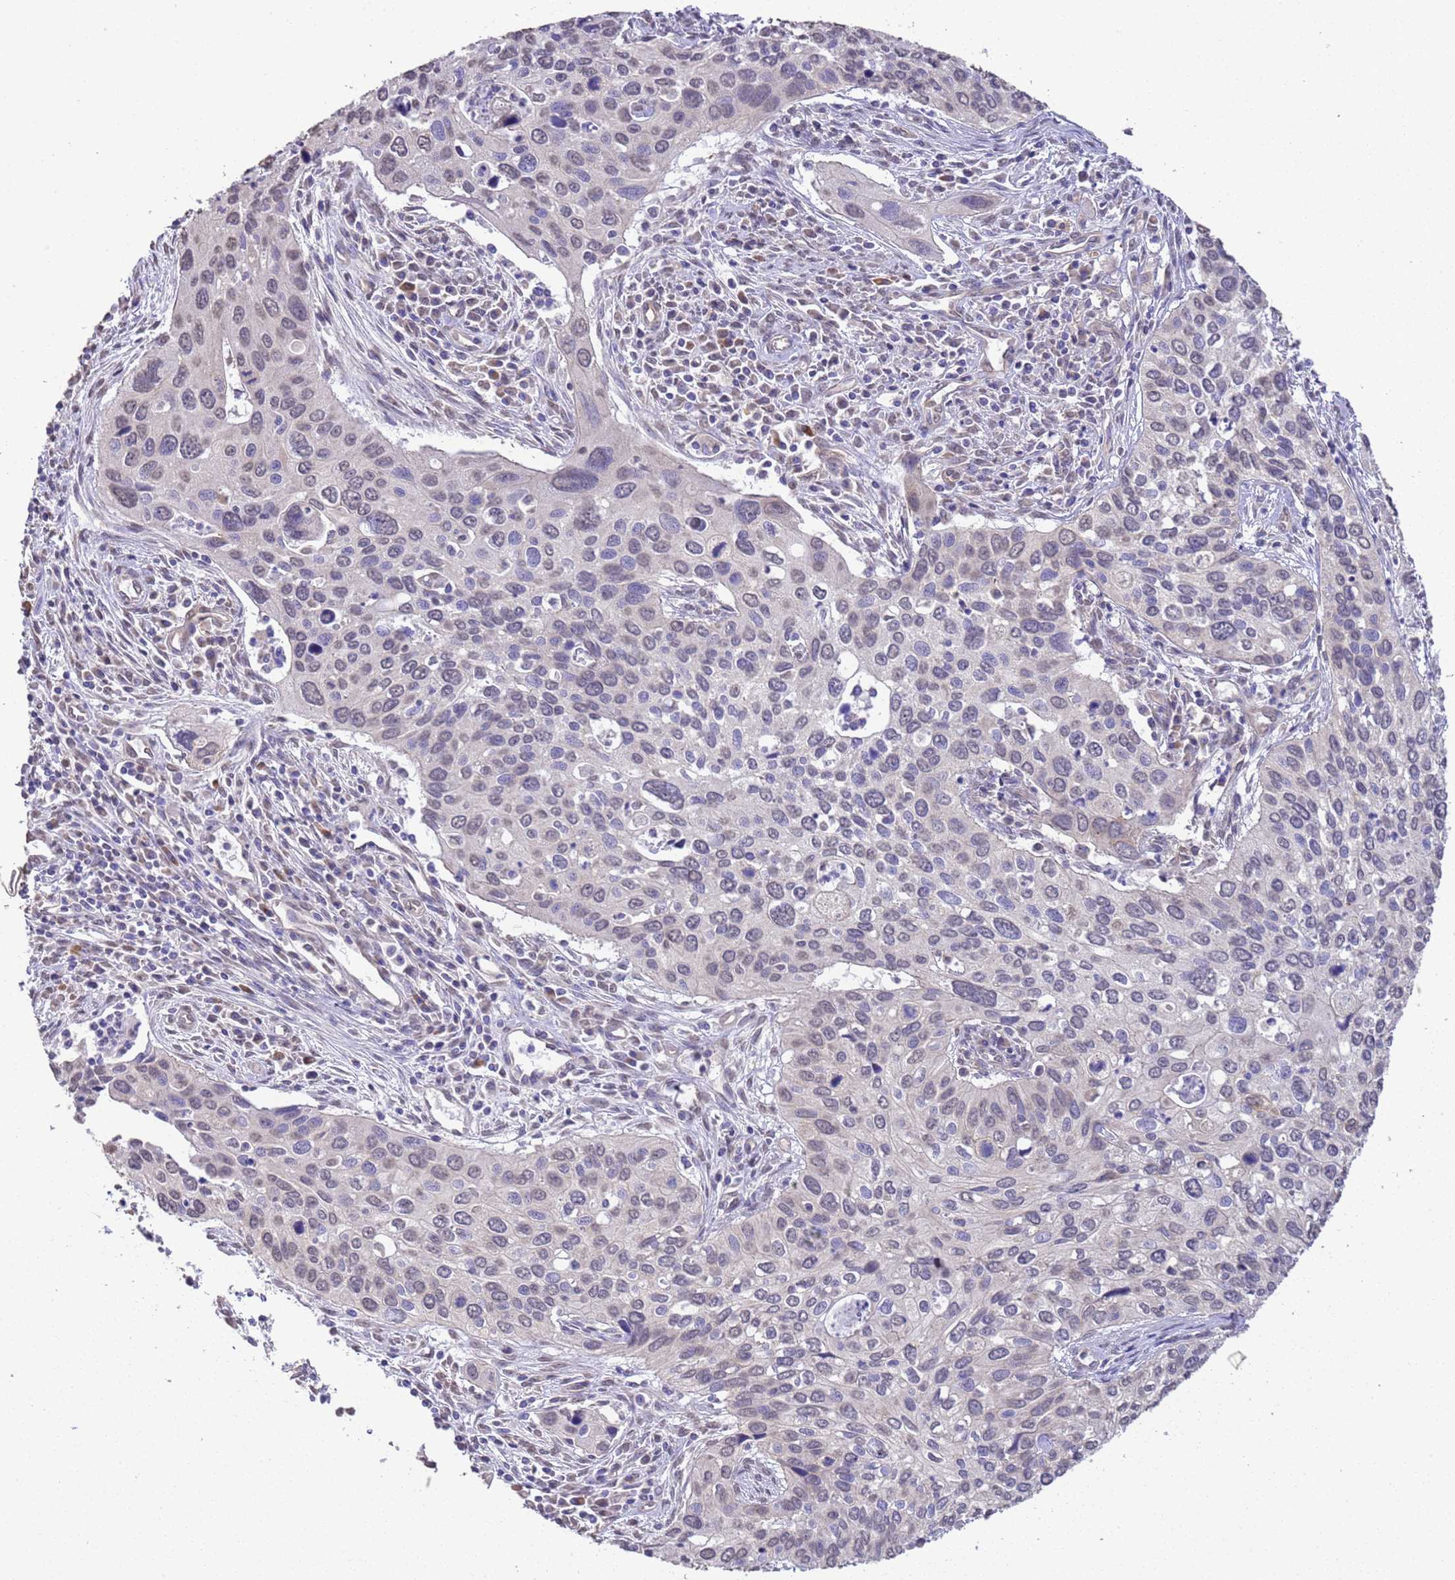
{"staining": {"intensity": "weak", "quantity": "<25%", "location": "nuclear"}, "tissue": "cervical cancer", "cell_type": "Tumor cells", "image_type": "cancer", "snomed": [{"axis": "morphology", "description": "Squamous cell carcinoma, NOS"}, {"axis": "topography", "description": "Cervix"}], "caption": "An IHC histopathology image of squamous cell carcinoma (cervical) is shown. There is no staining in tumor cells of squamous cell carcinoma (cervical).", "gene": "NPHP1", "patient": {"sex": "female", "age": 55}}